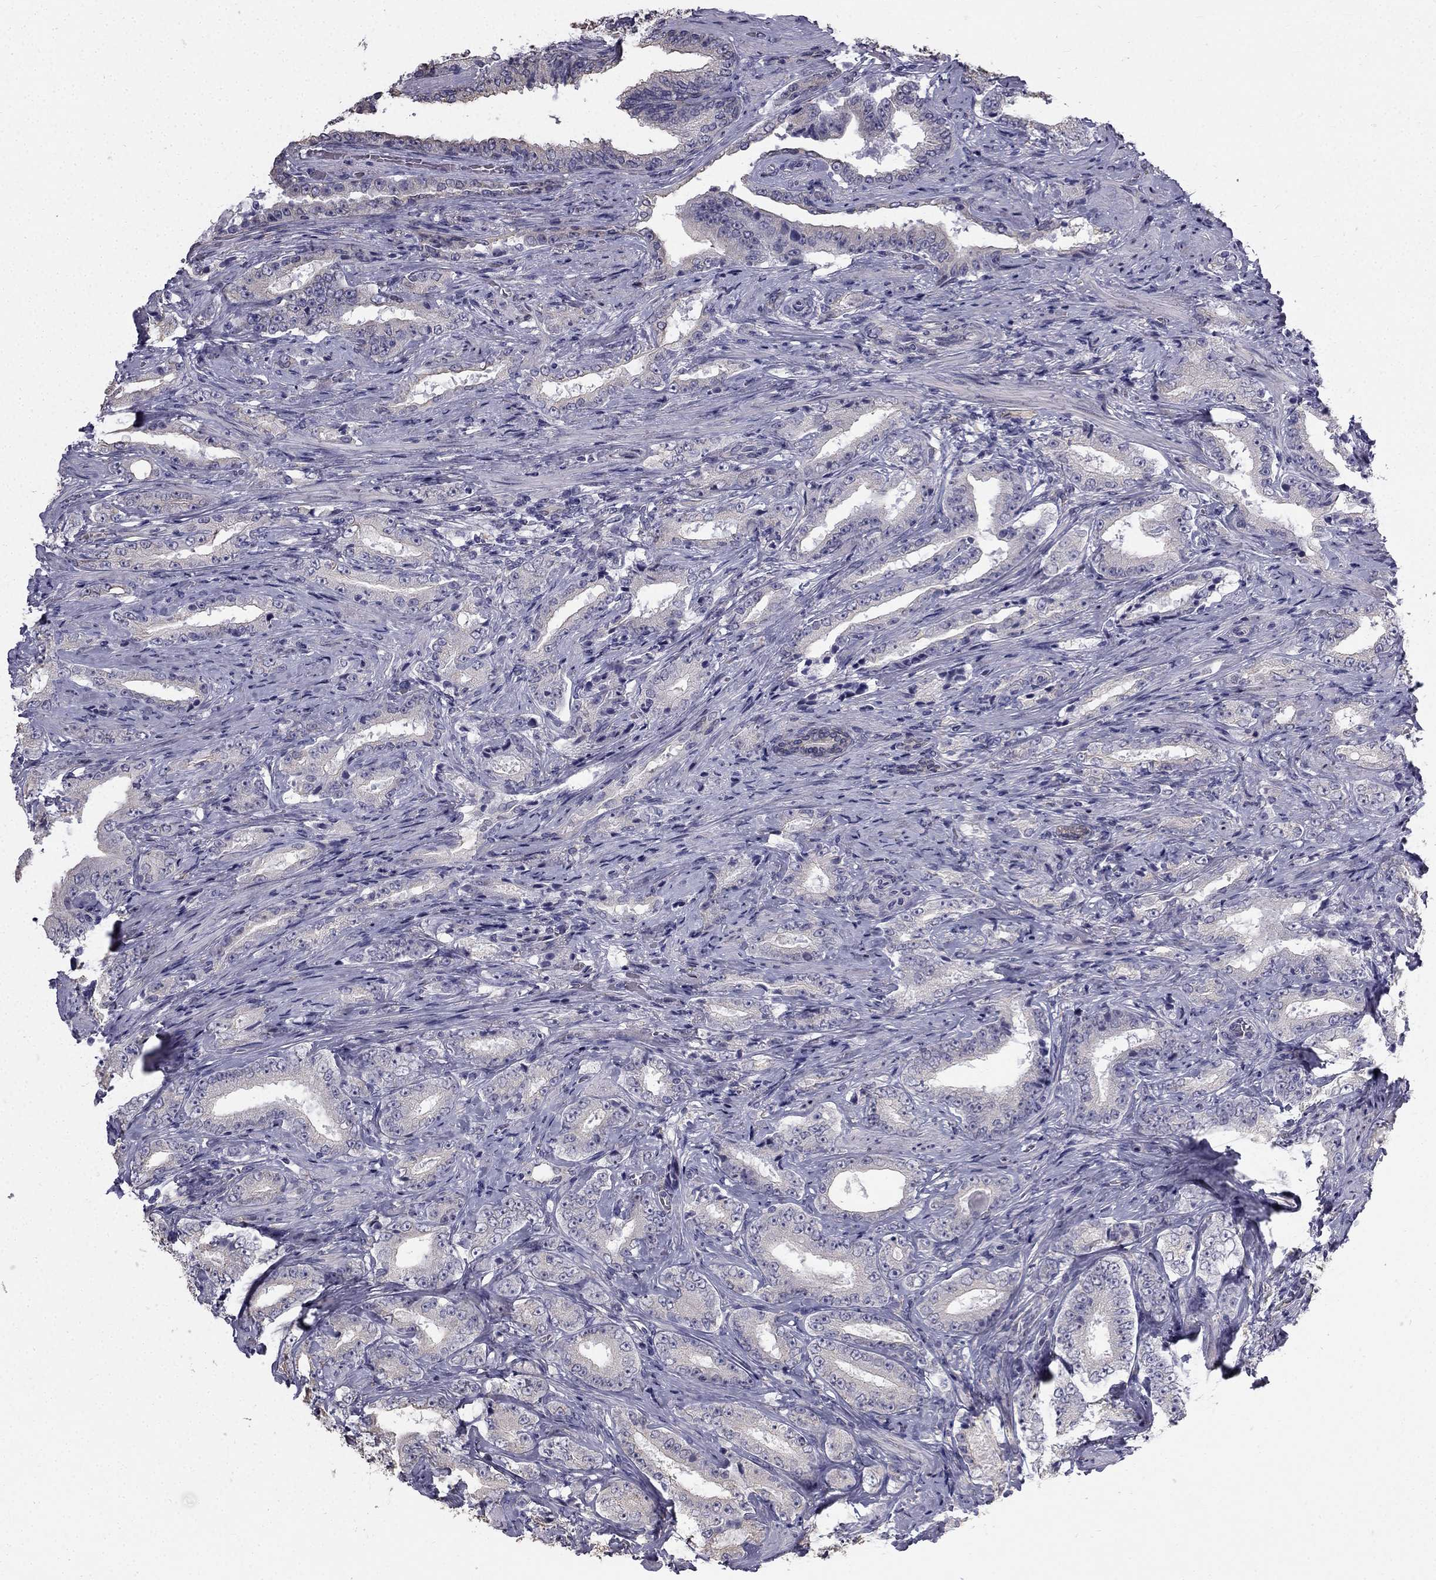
{"staining": {"intensity": "negative", "quantity": "none", "location": "none"}, "tissue": "prostate cancer", "cell_type": "Tumor cells", "image_type": "cancer", "snomed": [{"axis": "morphology", "description": "Adenocarcinoma, Low grade"}, {"axis": "topography", "description": "Prostate and seminal vesicle, NOS"}], "caption": "The micrograph exhibits no staining of tumor cells in adenocarcinoma (low-grade) (prostate). Brightfield microscopy of immunohistochemistry stained with DAB (3,3'-diaminobenzidine) (brown) and hematoxylin (blue), captured at high magnification.", "gene": "CCDC40", "patient": {"sex": "male", "age": 61}}